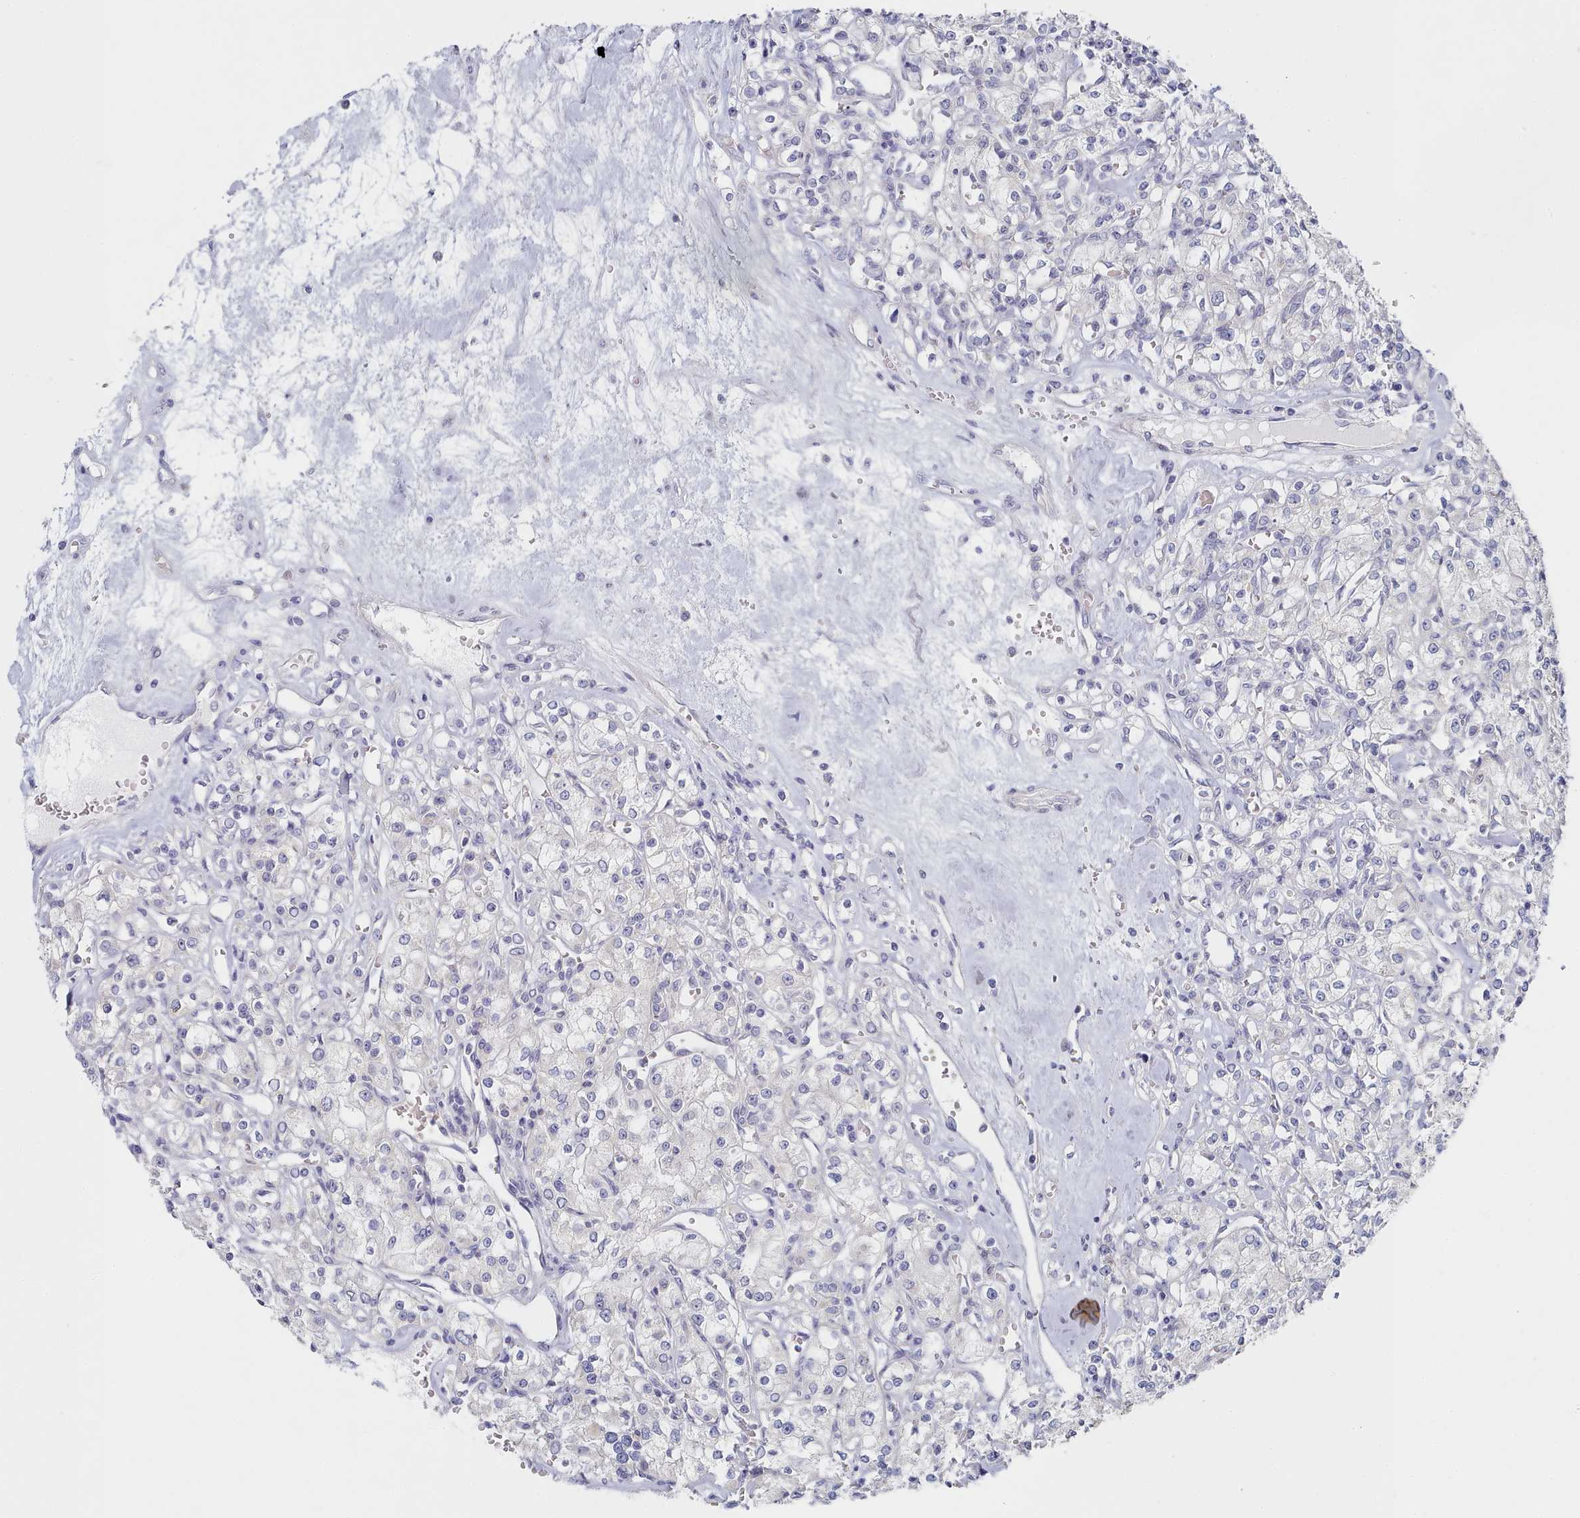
{"staining": {"intensity": "negative", "quantity": "none", "location": "none"}, "tissue": "renal cancer", "cell_type": "Tumor cells", "image_type": "cancer", "snomed": [{"axis": "morphology", "description": "Adenocarcinoma, NOS"}, {"axis": "topography", "description": "Kidney"}], "caption": "Histopathology image shows no significant protein expression in tumor cells of renal adenocarcinoma.", "gene": "TYW1B", "patient": {"sex": "female", "age": 59}}